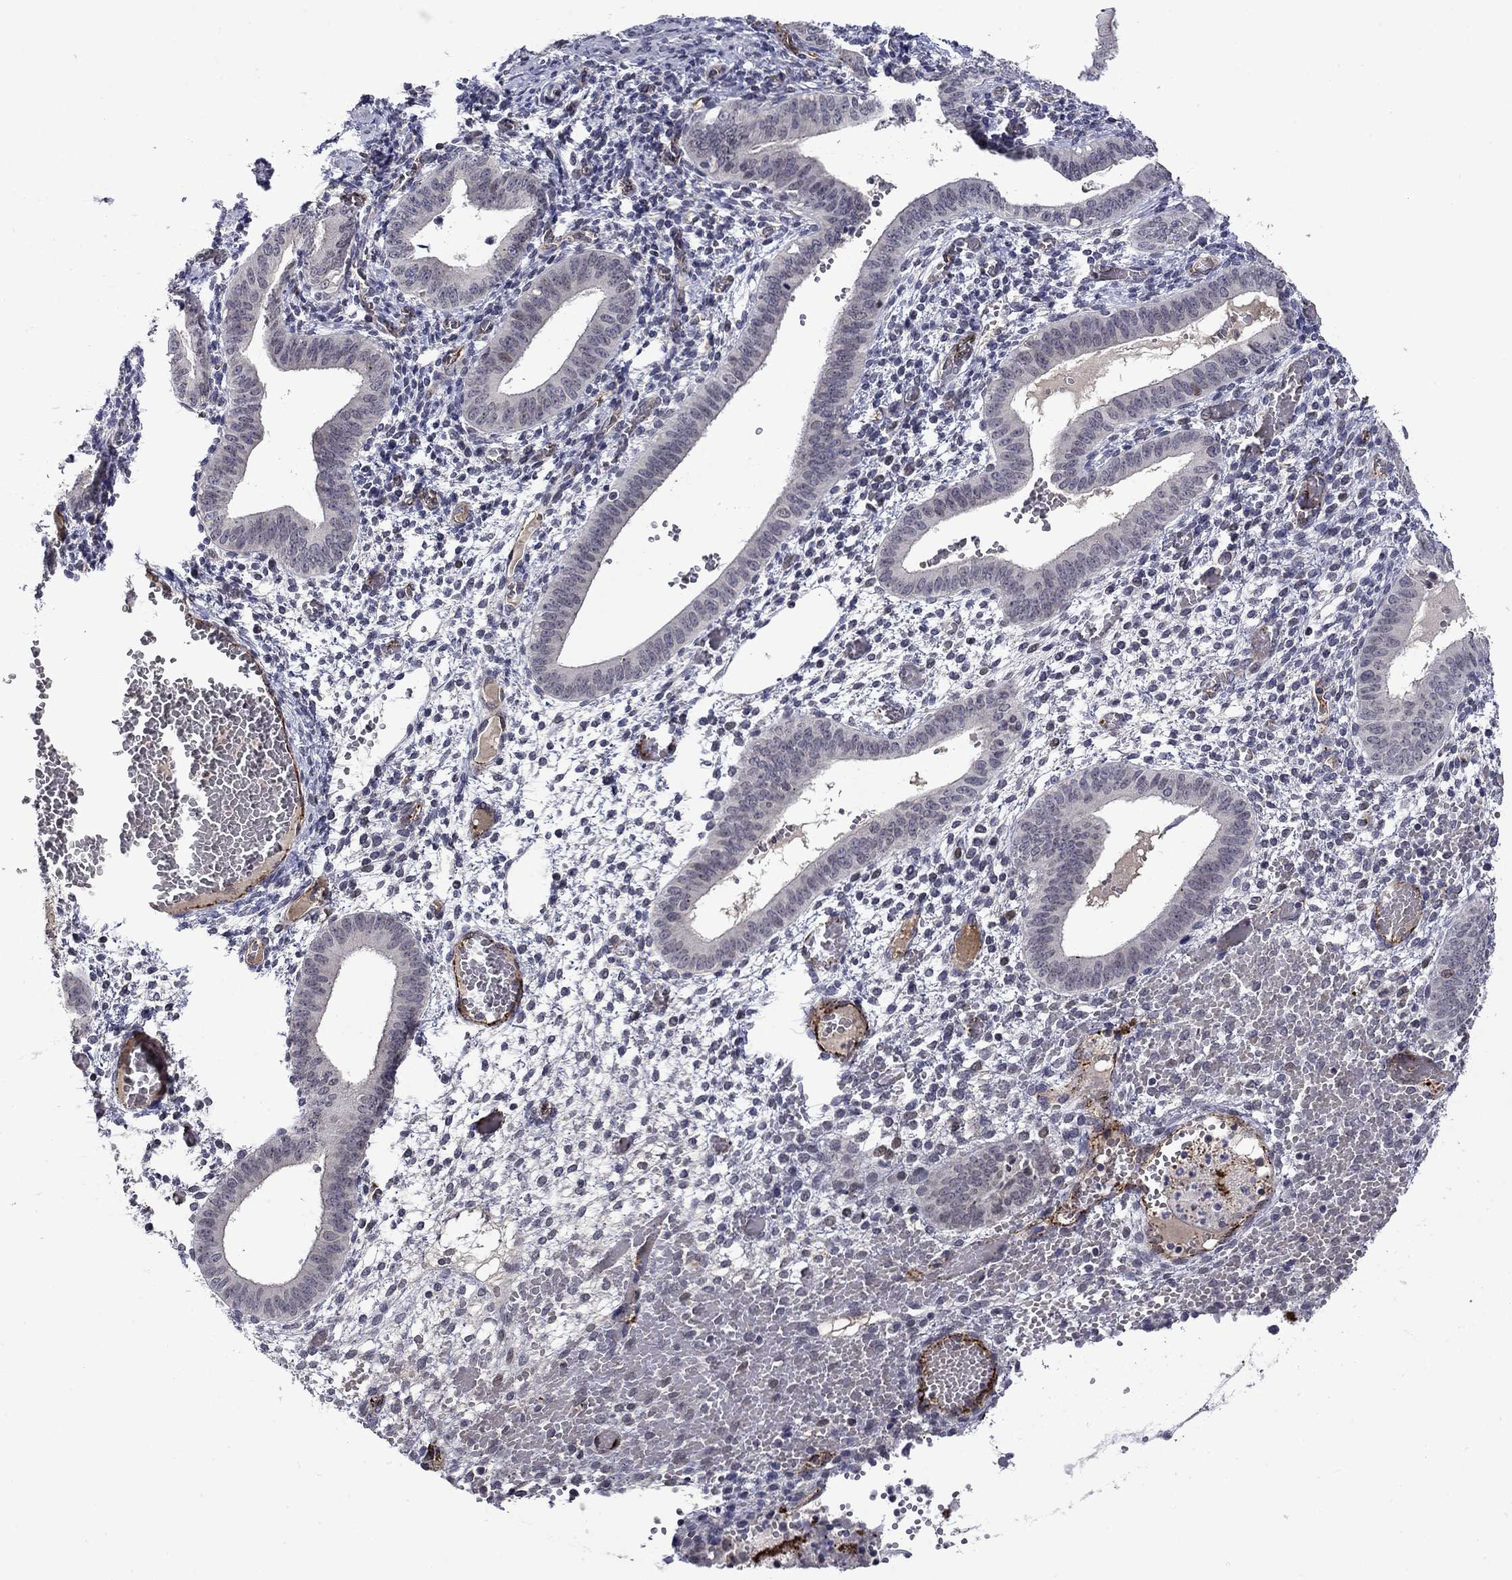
{"staining": {"intensity": "negative", "quantity": "none", "location": "none"}, "tissue": "endometrium", "cell_type": "Cells in endometrial stroma", "image_type": "normal", "snomed": [{"axis": "morphology", "description": "Normal tissue, NOS"}, {"axis": "topography", "description": "Endometrium"}], "caption": "High magnification brightfield microscopy of normal endometrium stained with DAB (brown) and counterstained with hematoxylin (blue): cells in endometrial stroma show no significant positivity. (DAB IHC visualized using brightfield microscopy, high magnification).", "gene": "SLITRK1", "patient": {"sex": "female", "age": 42}}